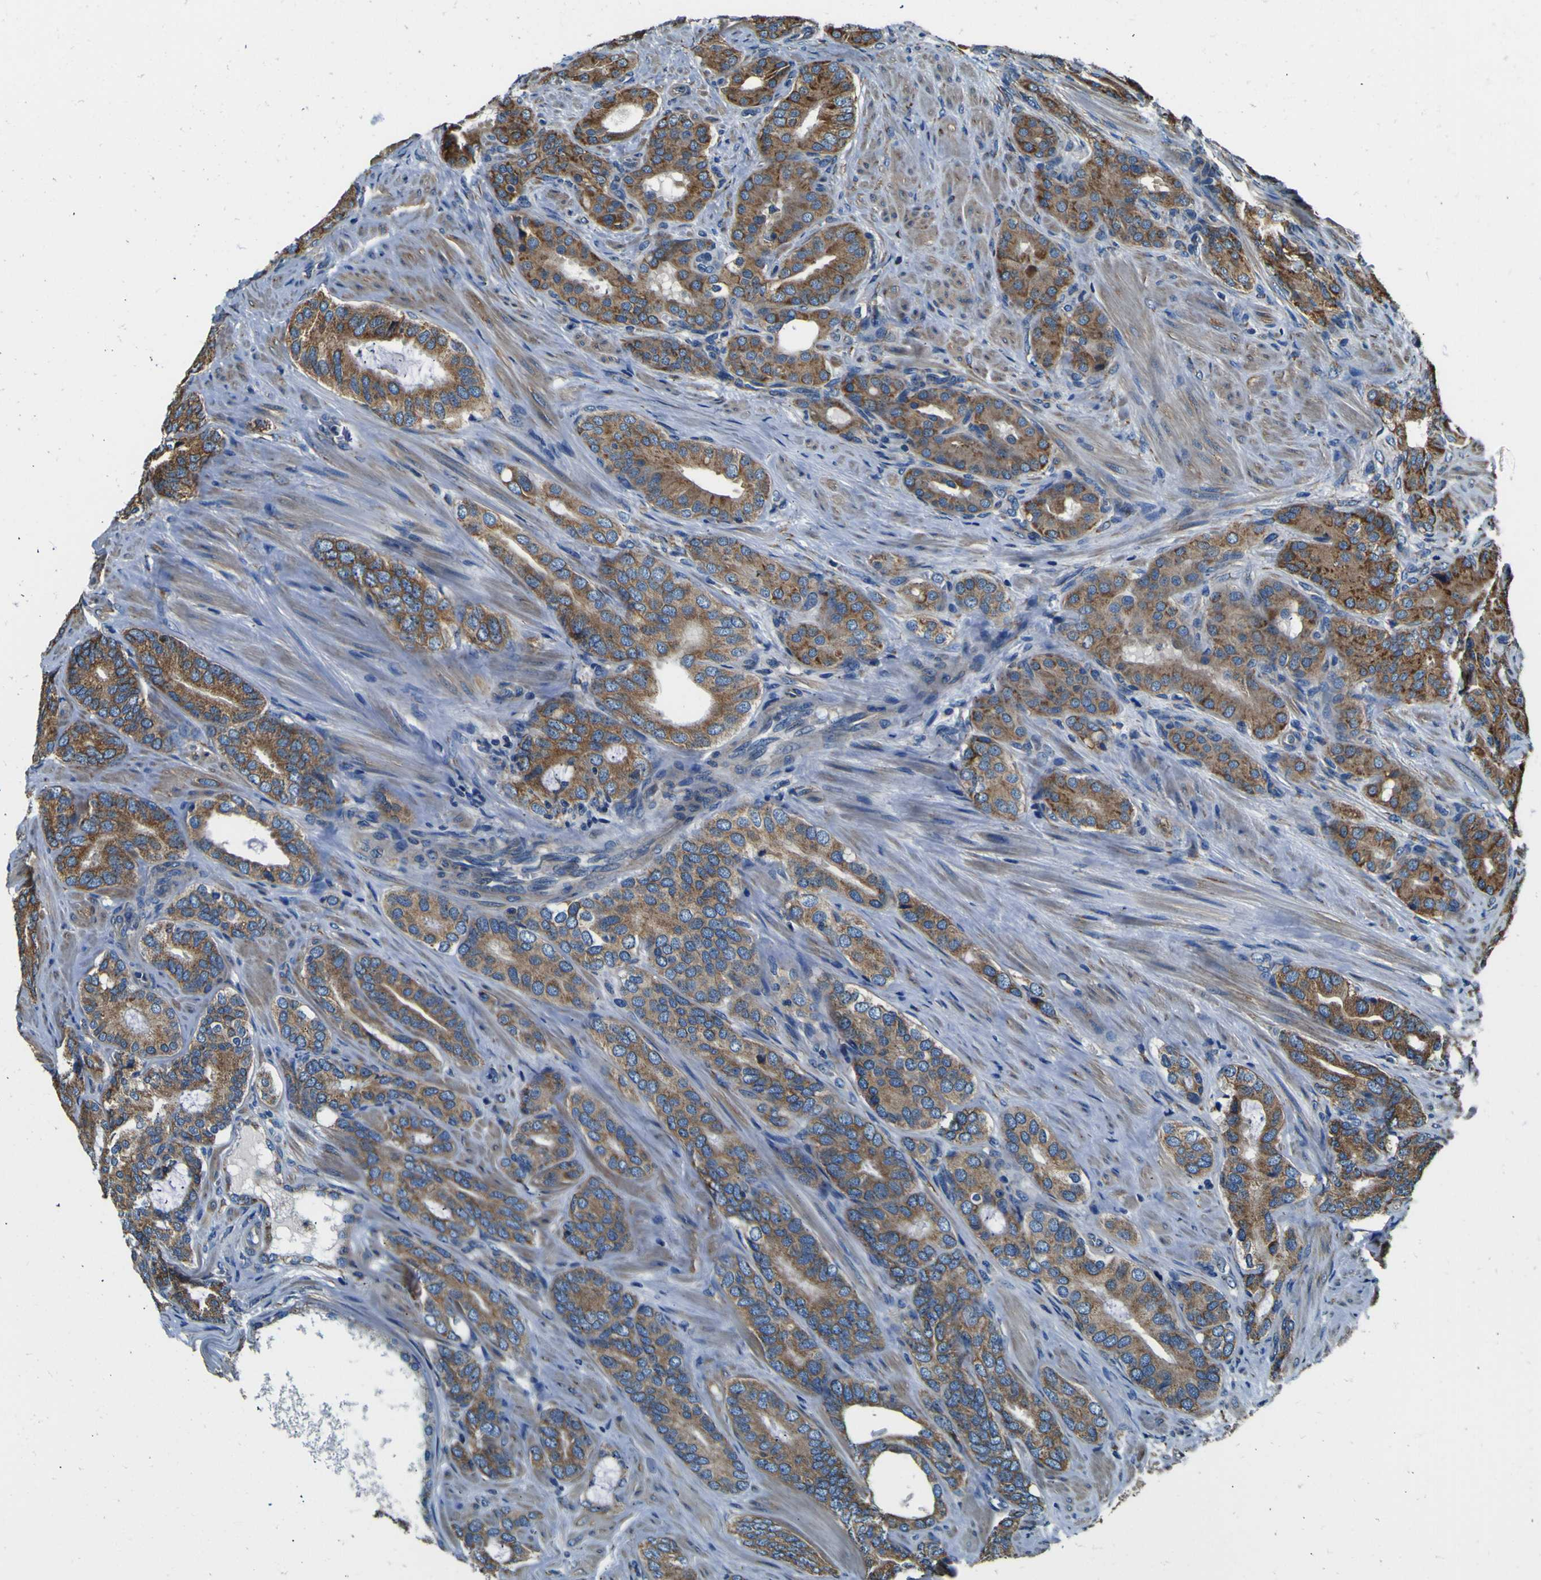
{"staining": {"intensity": "moderate", "quantity": ">75%", "location": "cytoplasmic/membranous"}, "tissue": "prostate cancer", "cell_type": "Tumor cells", "image_type": "cancer", "snomed": [{"axis": "morphology", "description": "Adenocarcinoma, Low grade"}, {"axis": "topography", "description": "Prostate"}], "caption": "Adenocarcinoma (low-grade) (prostate) tissue demonstrates moderate cytoplasmic/membranous staining in about >75% of tumor cells", "gene": "INPP5A", "patient": {"sex": "male", "age": 63}}